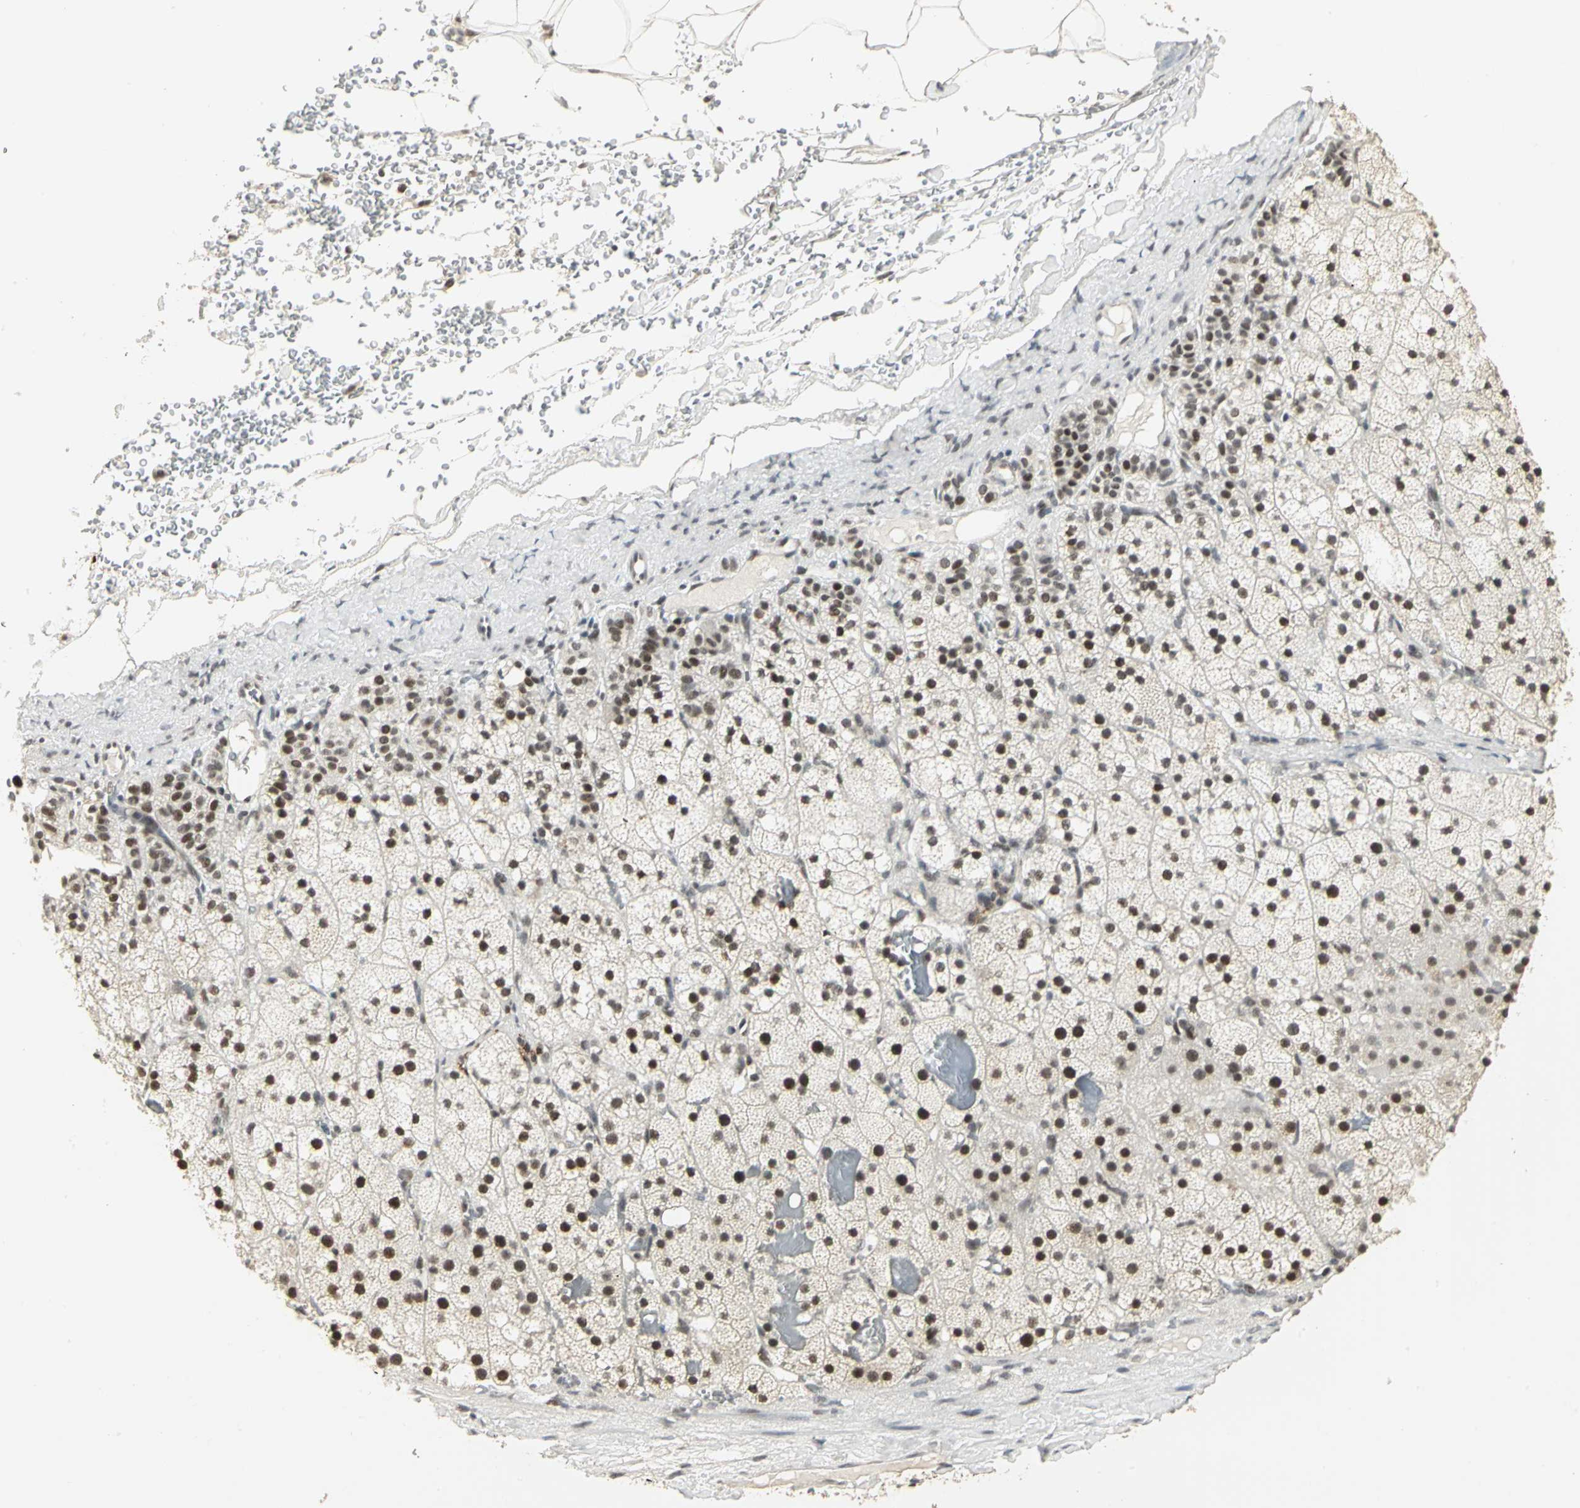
{"staining": {"intensity": "strong", "quantity": ">75%", "location": "nuclear"}, "tissue": "adrenal gland", "cell_type": "Glandular cells", "image_type": "normal", "snomed": [{"axis": "morphology", "description": "Normal tissue, NOS"}, {"axis": "topography", "description": "Adrenal gland"}], "caption": "Adrenal gland stained with DAB immunohistochemistry demonstrates high levels of strong nuclear expression in about >75% of glandular cells. The protein of interest is stained brown, and the nuclei are stained in blue (DAB (3,3'-diaminobenzidine) IHC with brightfield microscopy, high magnification).", "gene": "CBX3", "patient": {"sex": "male", "age": 35}}